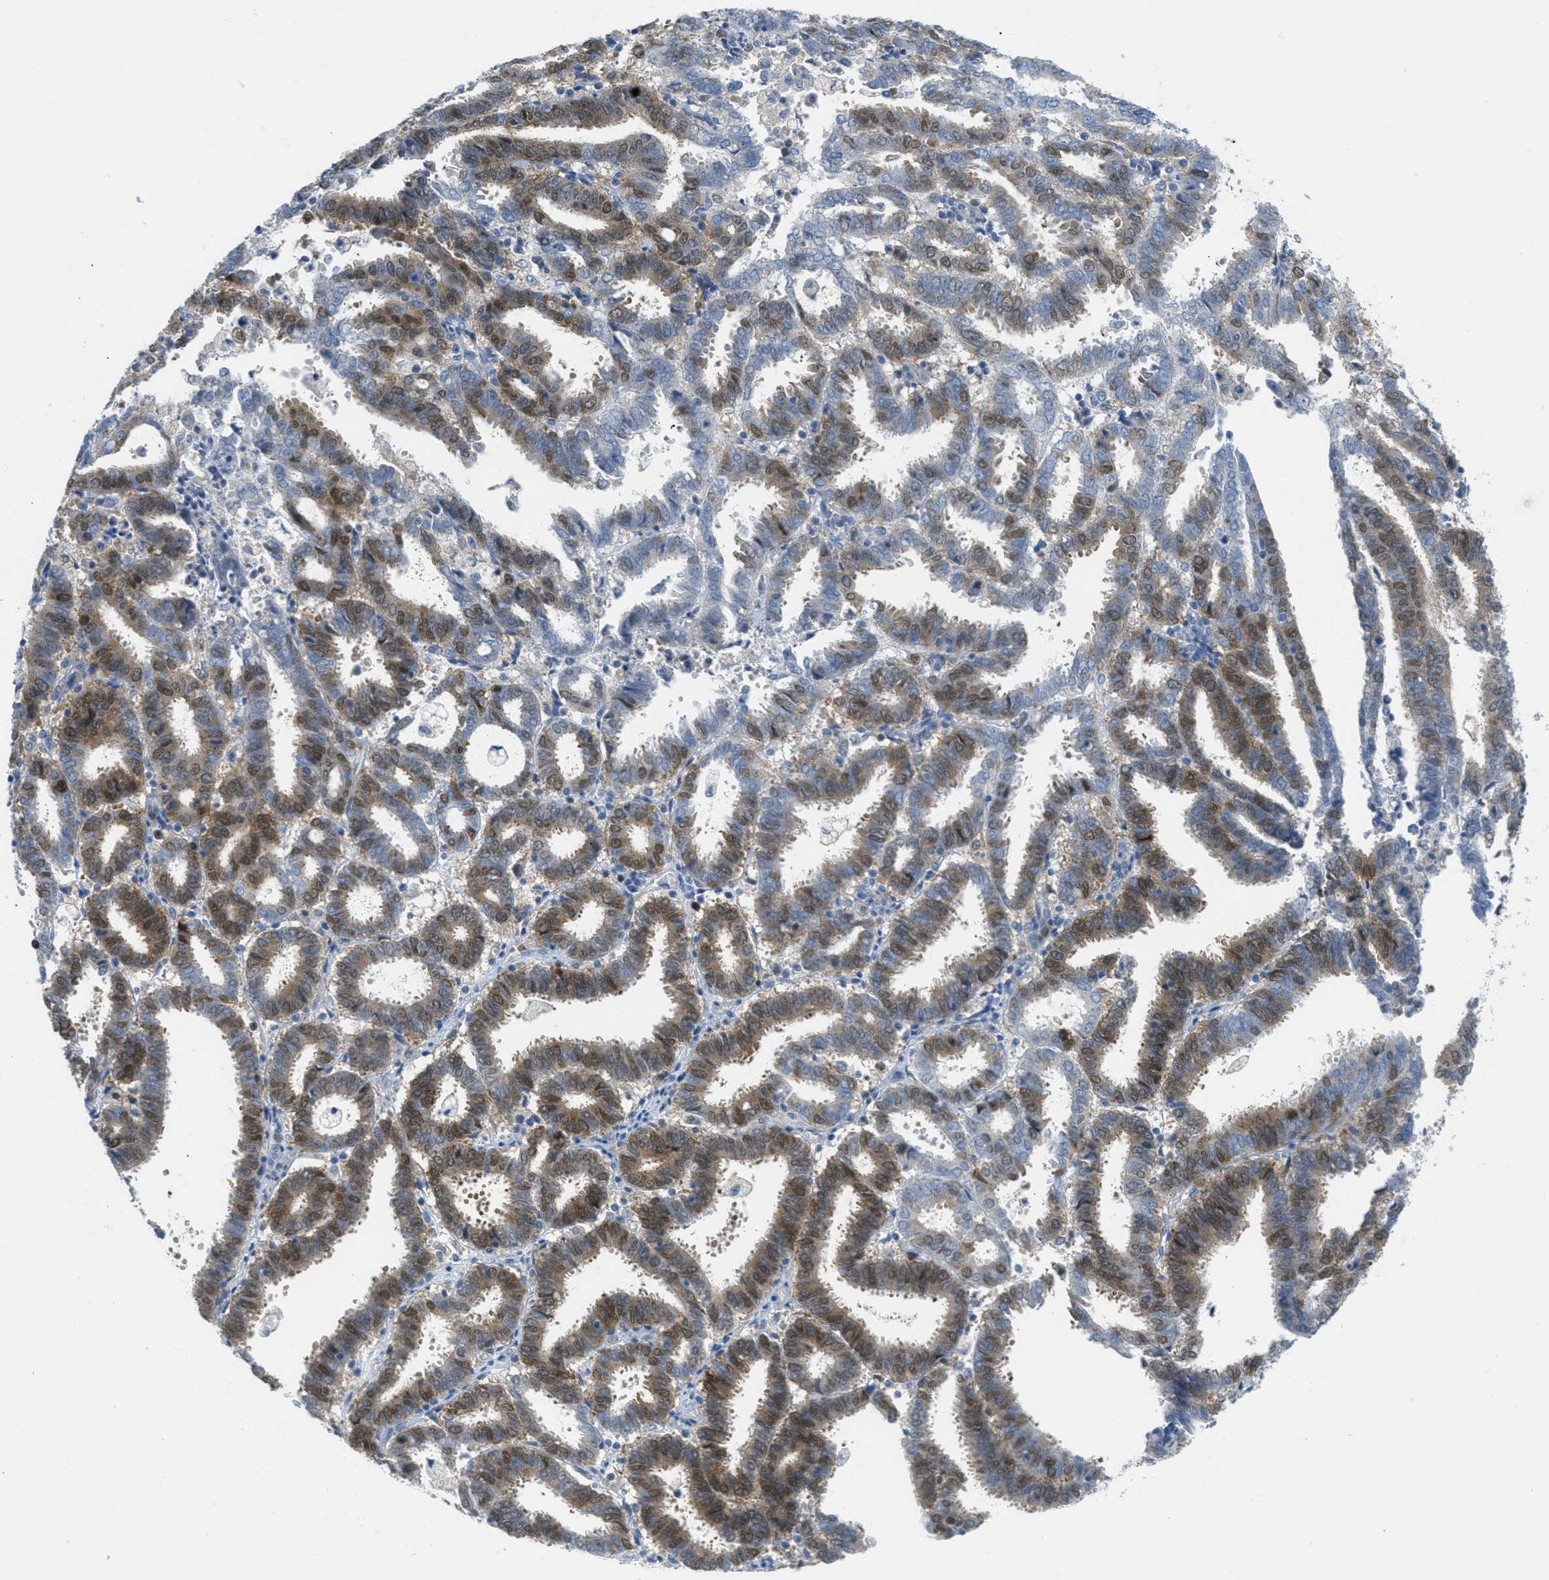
{"staining": {"intensity": "moderate", "quantity": ">75%", "location": "cytoplasmic/membranous,nuclear"}, "tissue": "endometrial cancer", "cell_type": "Tumor cells", "image_type": "cancer", "snomed": [{"axis": "morphology", "description": "Adenocarcinoma, NOS"}, {"axis": "topography", "description": "Uterus"}], "caption": "Protein analysis of endometrial cancer tissue exhibits moderate cytoplasmic/membranous and nuclear positivity in about >75% of tumor cells.", "gene": "ORC6", "patient": {"sex": "female", "age": 83}}